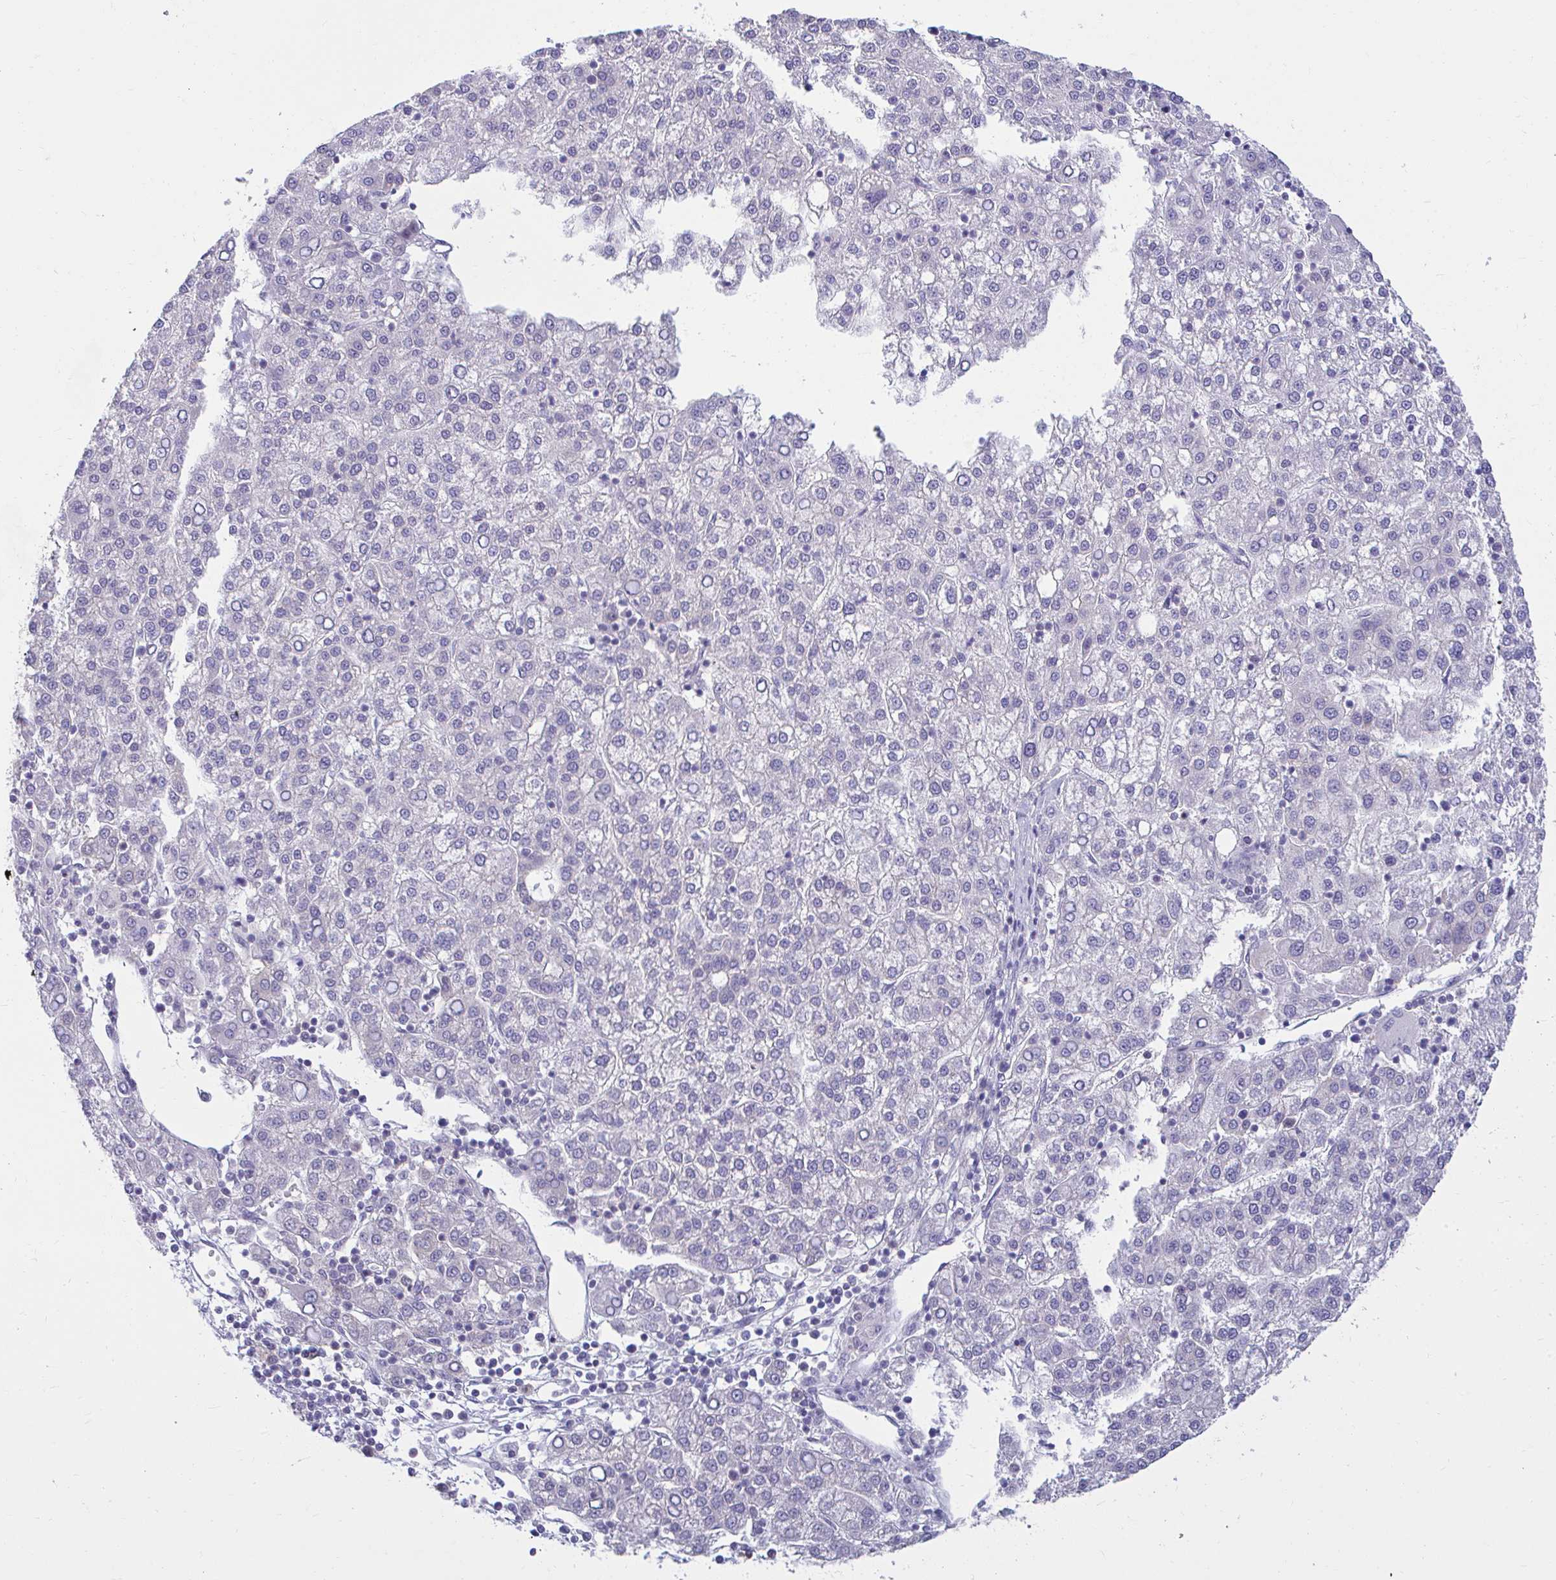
{"staining": {"intensity": "negative", "quantity": "none", "location": "none"}, "tissue": "liver cancer", "cell_type": "Tumor cells", "image_type": "cancer", "snomed": [{"axis": "morphology", "description": "Carcinoma, Hepatocellular, NOS"}, {"axis": "topography", "description": "Liver"}], "caption": "Immunohistochemistry micrograph of neoplastic tissue: hepatocellular carcinoma (liver) stained with DAB exhibits no significant protein positivity in tumor cells. The staining was performed using DAB to visualize the protein expression in brown, while the nuclei were stained in blue with hematoxylin (Magnification: 20x).", "gene": "CSE1L", "patient": {"sex": "female", "age": 58}}